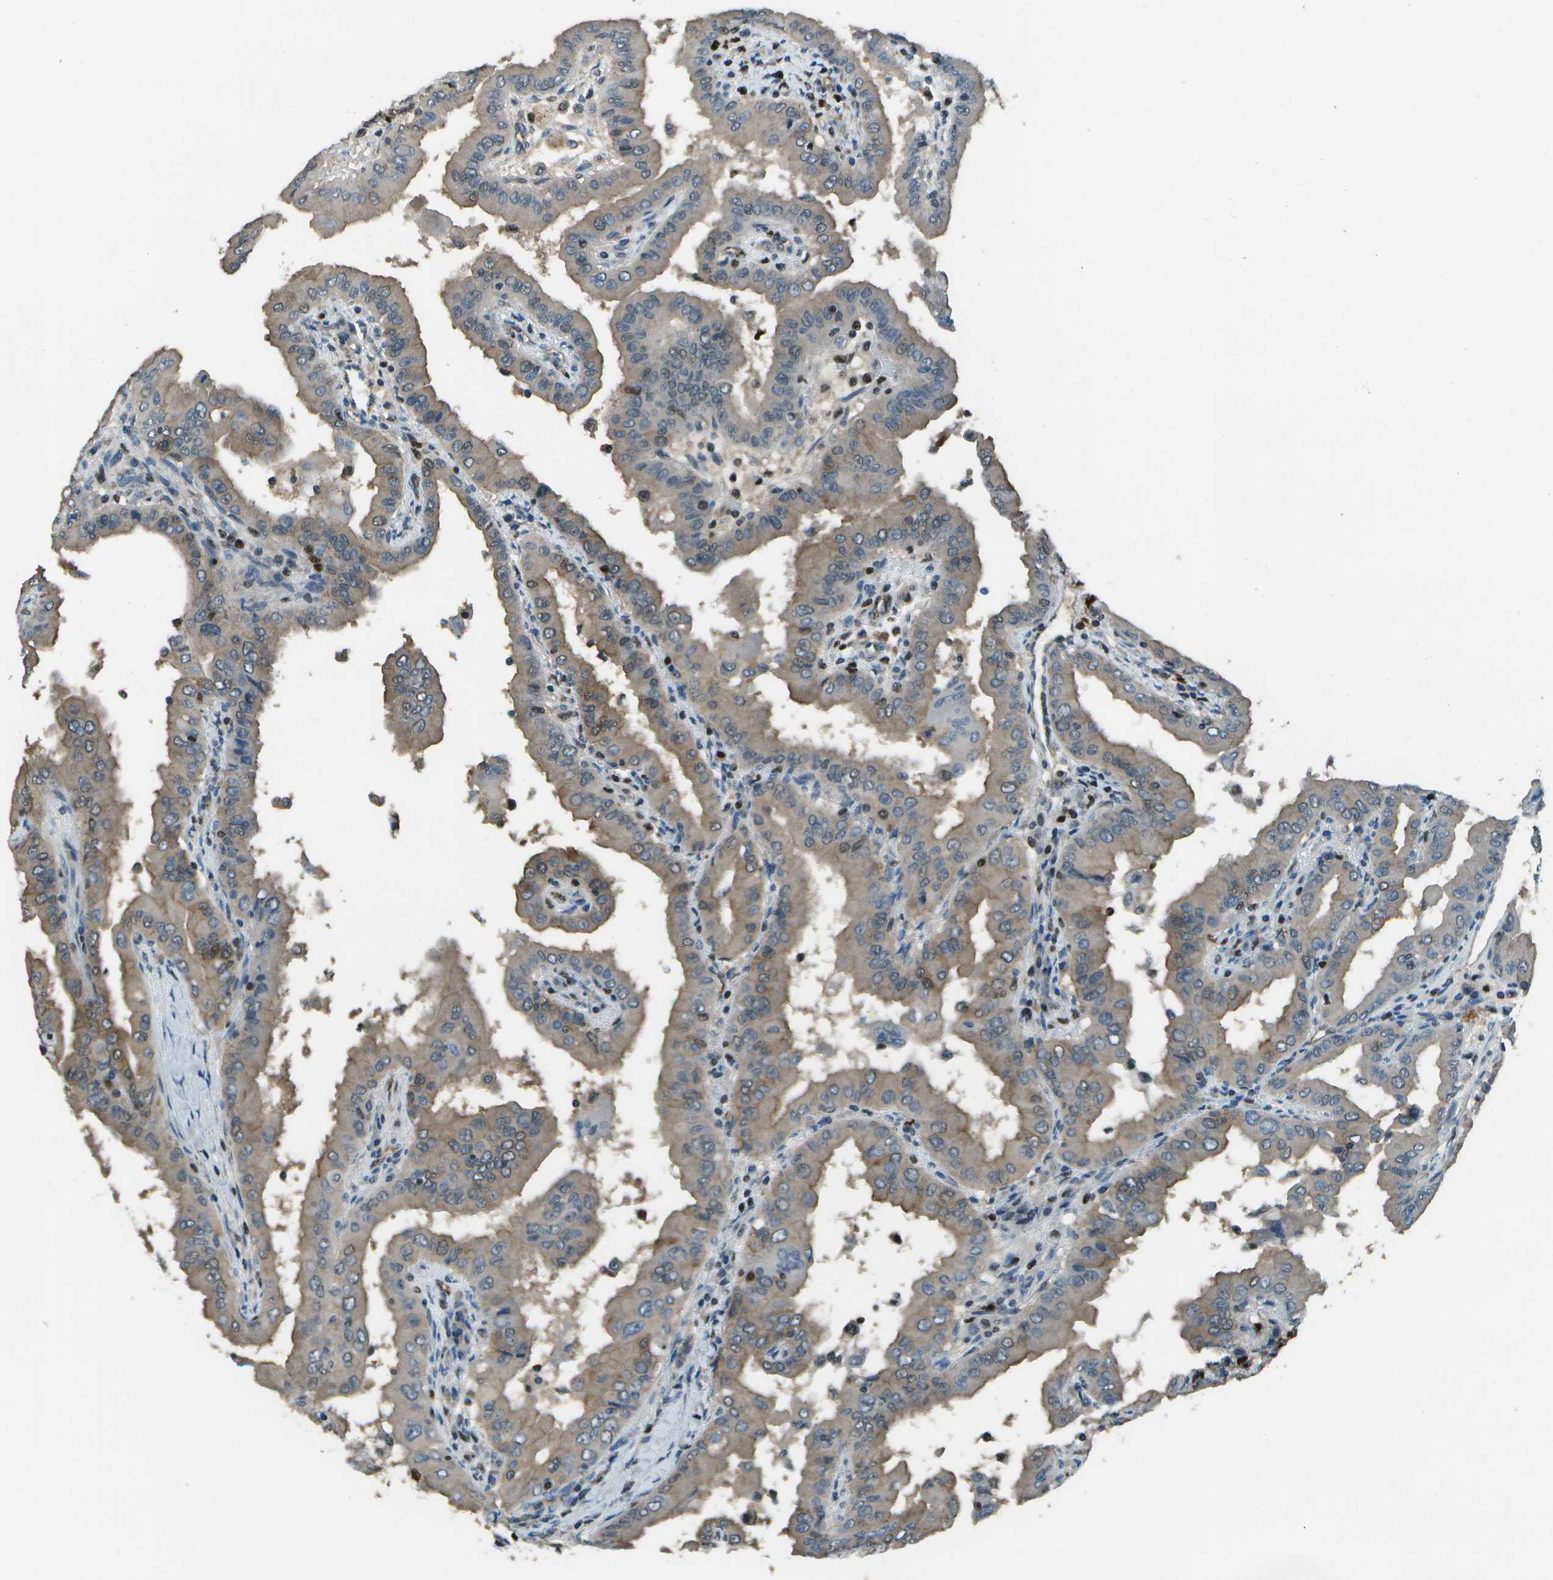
{"staining": {"intensity": "weak", "quantity": ">75%", "location": "cytoplasmic/membranous"}, "tissue": "thyroid cancer", "cell_type": "Tumor cells", "image_type": "cancer", "snomed": [{"axis": "morphology", "description": "Papillary adenocarcinoma, NOS"}, {"axis": "topography", "description": "Thyroid gland"}], "caption": "Immunohistochemistry of thyroid cancer exhibits low levels of weak cytoplasmic/membranous staining in approximately >75% of tumor cells.", "gene": "PDLIM1", "patient": {"sex": "male", "age": 33}}